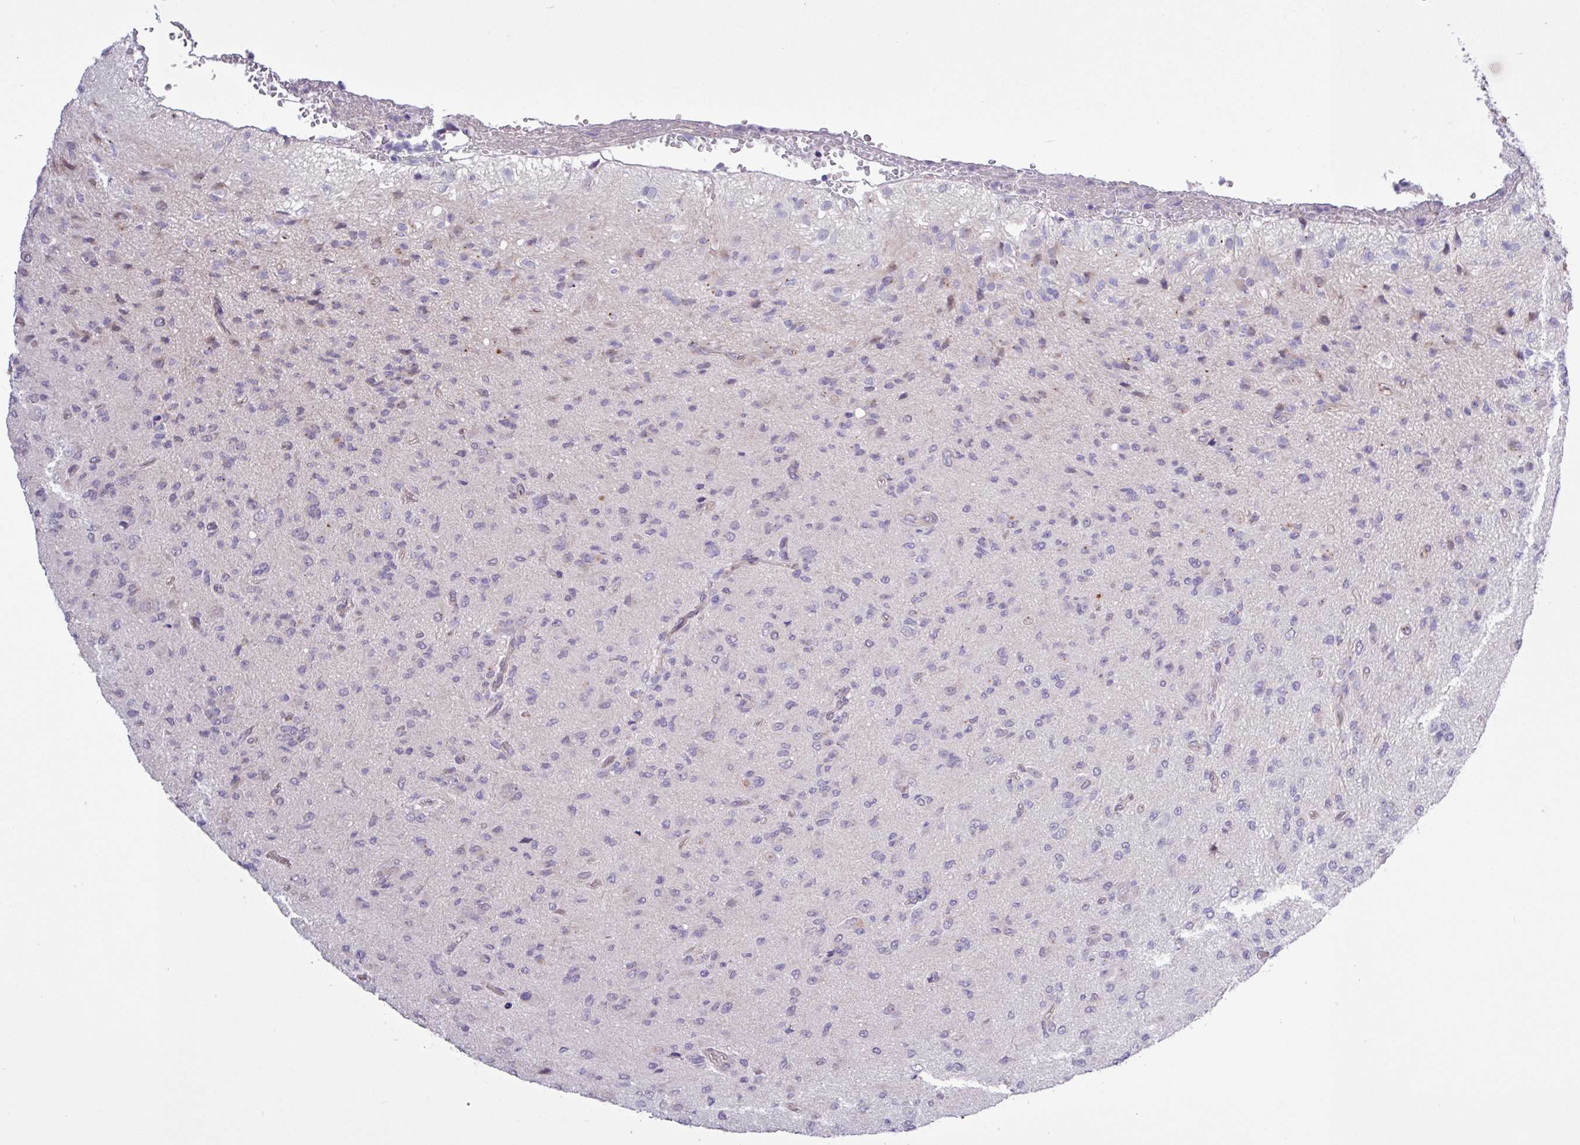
{"staining": {"intensity": "negative", "quantity": "none", "location": "none"}, "tissue": "glioma", "cell_type": "Tumor cells", "image_type": "cancer", "snomed": [{"axis": "morphology", "description": "Glioma, malignant, High grade"}, {"axis": "topography", "description": "Brain"}], "caption": "Tumor cells show no significant protein expression in high-grade glioma (malignant). Nuclei are stained in blue.", "gene": "SPINK8", "patient": {"sex": "male", "age": 36}}